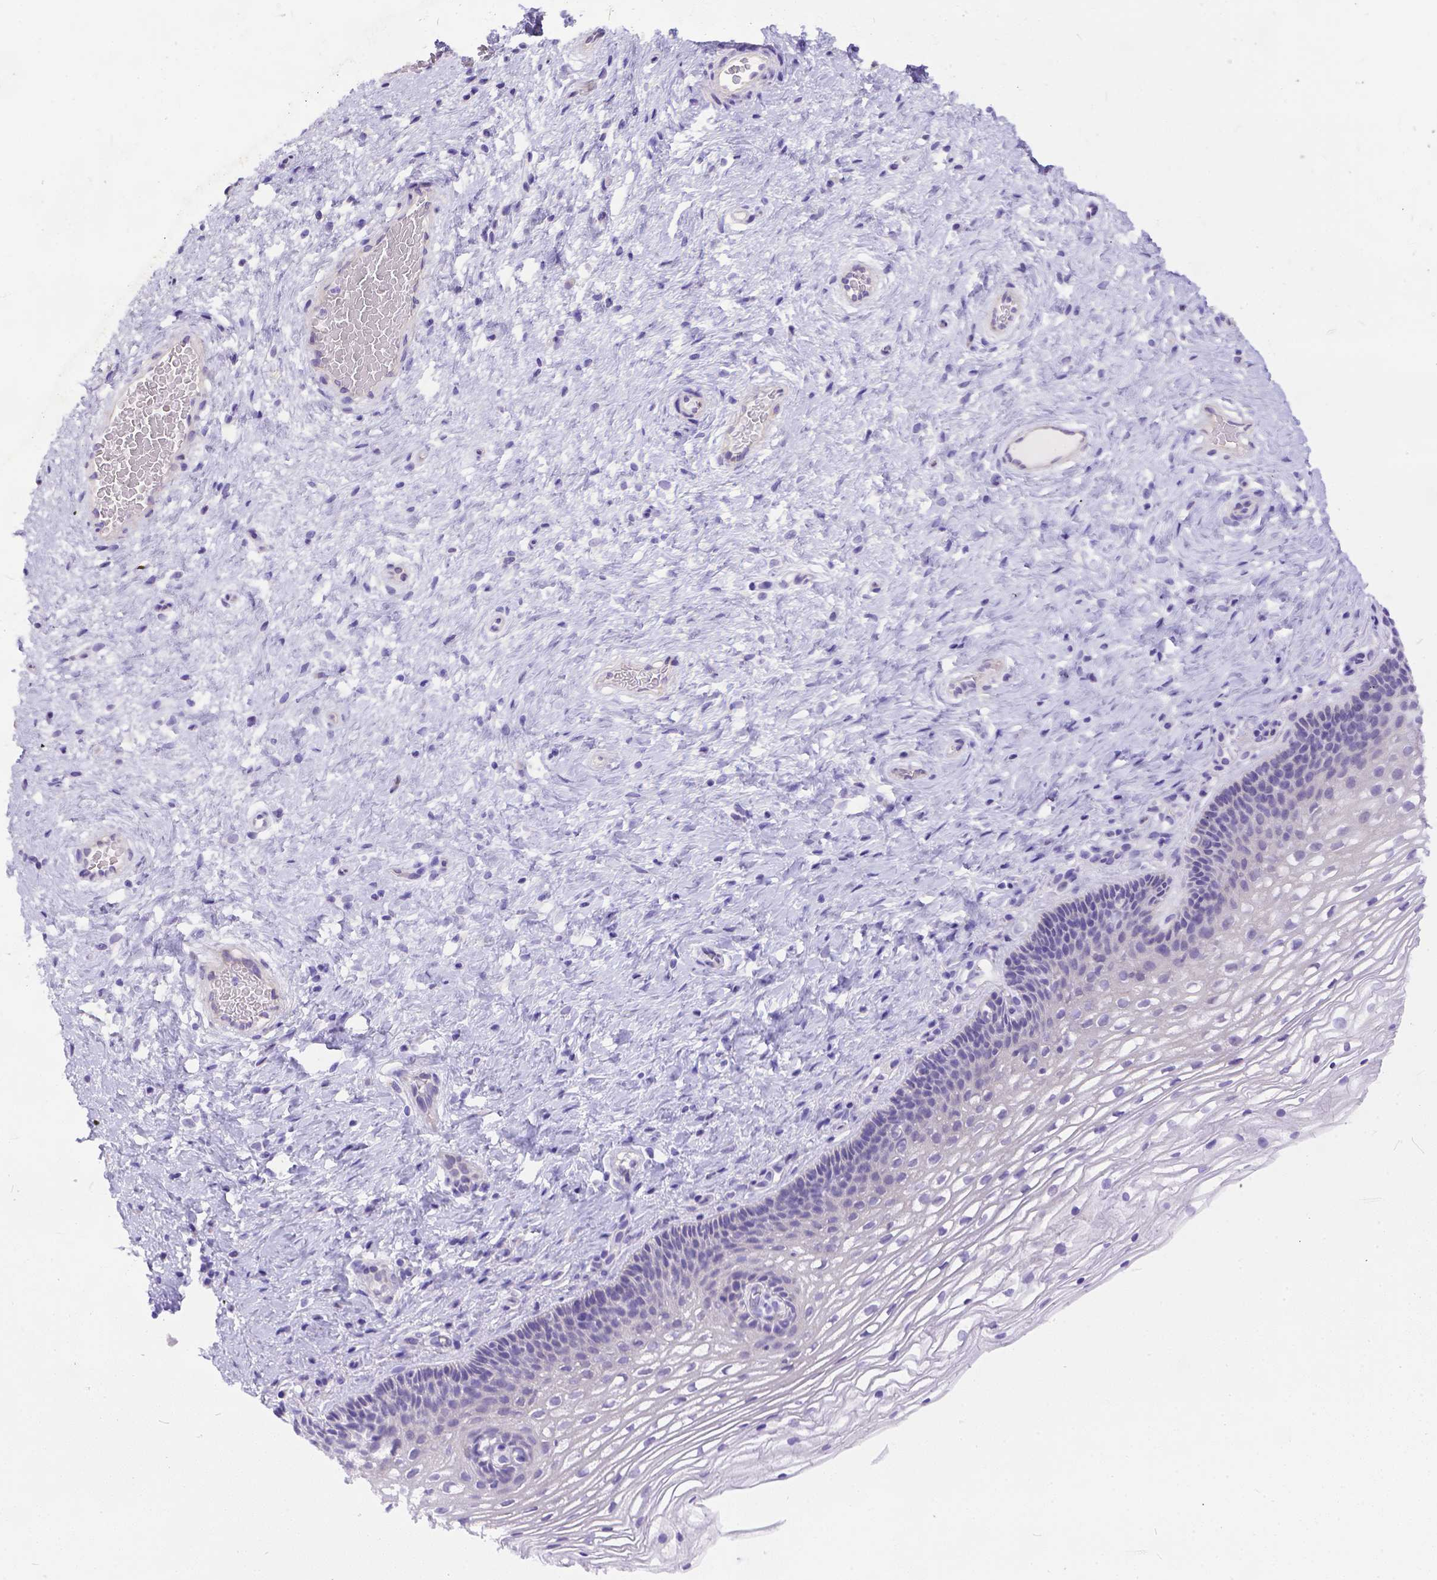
{"staining": {"intensity": "negative", "quantity": "none", "location": "none"}, "tissue": "cervix", "cell_type": "Glandular cells", "image_type": "normal", "snomed": [{"axis": "morphology", "description": "Normal tissue, NOS"}, {"axis": "topography", "description": "Cervix"}], "caption": "This is an IHC image of normal human cervix. There is no staining in glandular cells.", "gene": "DLEC1", "patient": {"sex": "female", "age": 34}}